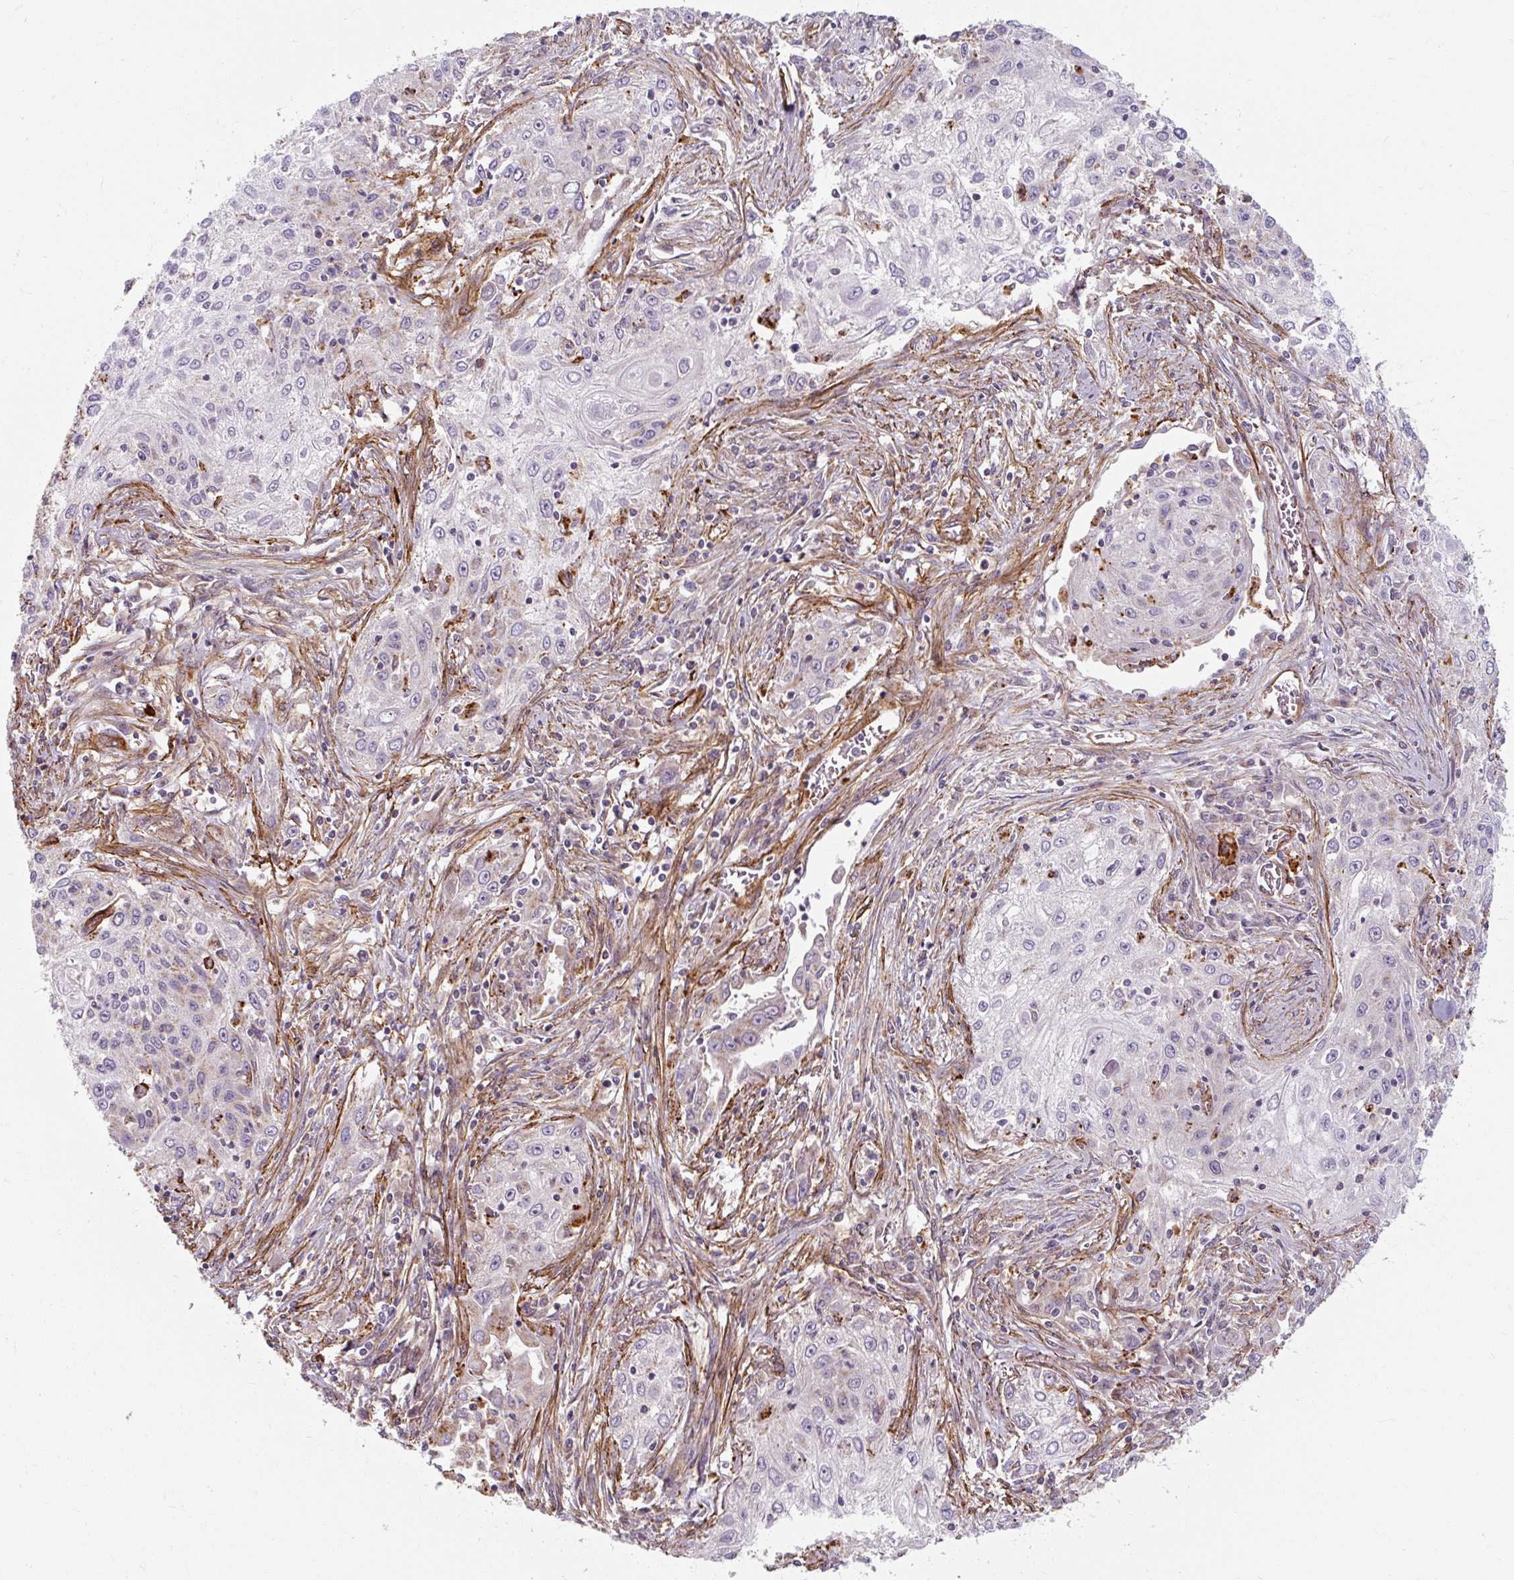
{"staining": {"intensity": "negative", "quantity": "none", "location": "none"}, "tissue": "lung cancer", "cell_type": "Tumor cells", "image_type": "cancer", "snomed": [{"axis": "morphology", "description": "Squamous cell carcinoma, NOS"}, {"axis": "topography", "description": "Lung"}], "caption": "There is no significant staining in tumor cells of squamous cell carcinoma (lung).", "gene": "MRPS5", "patient": {"sex": "female", "age": 69}}